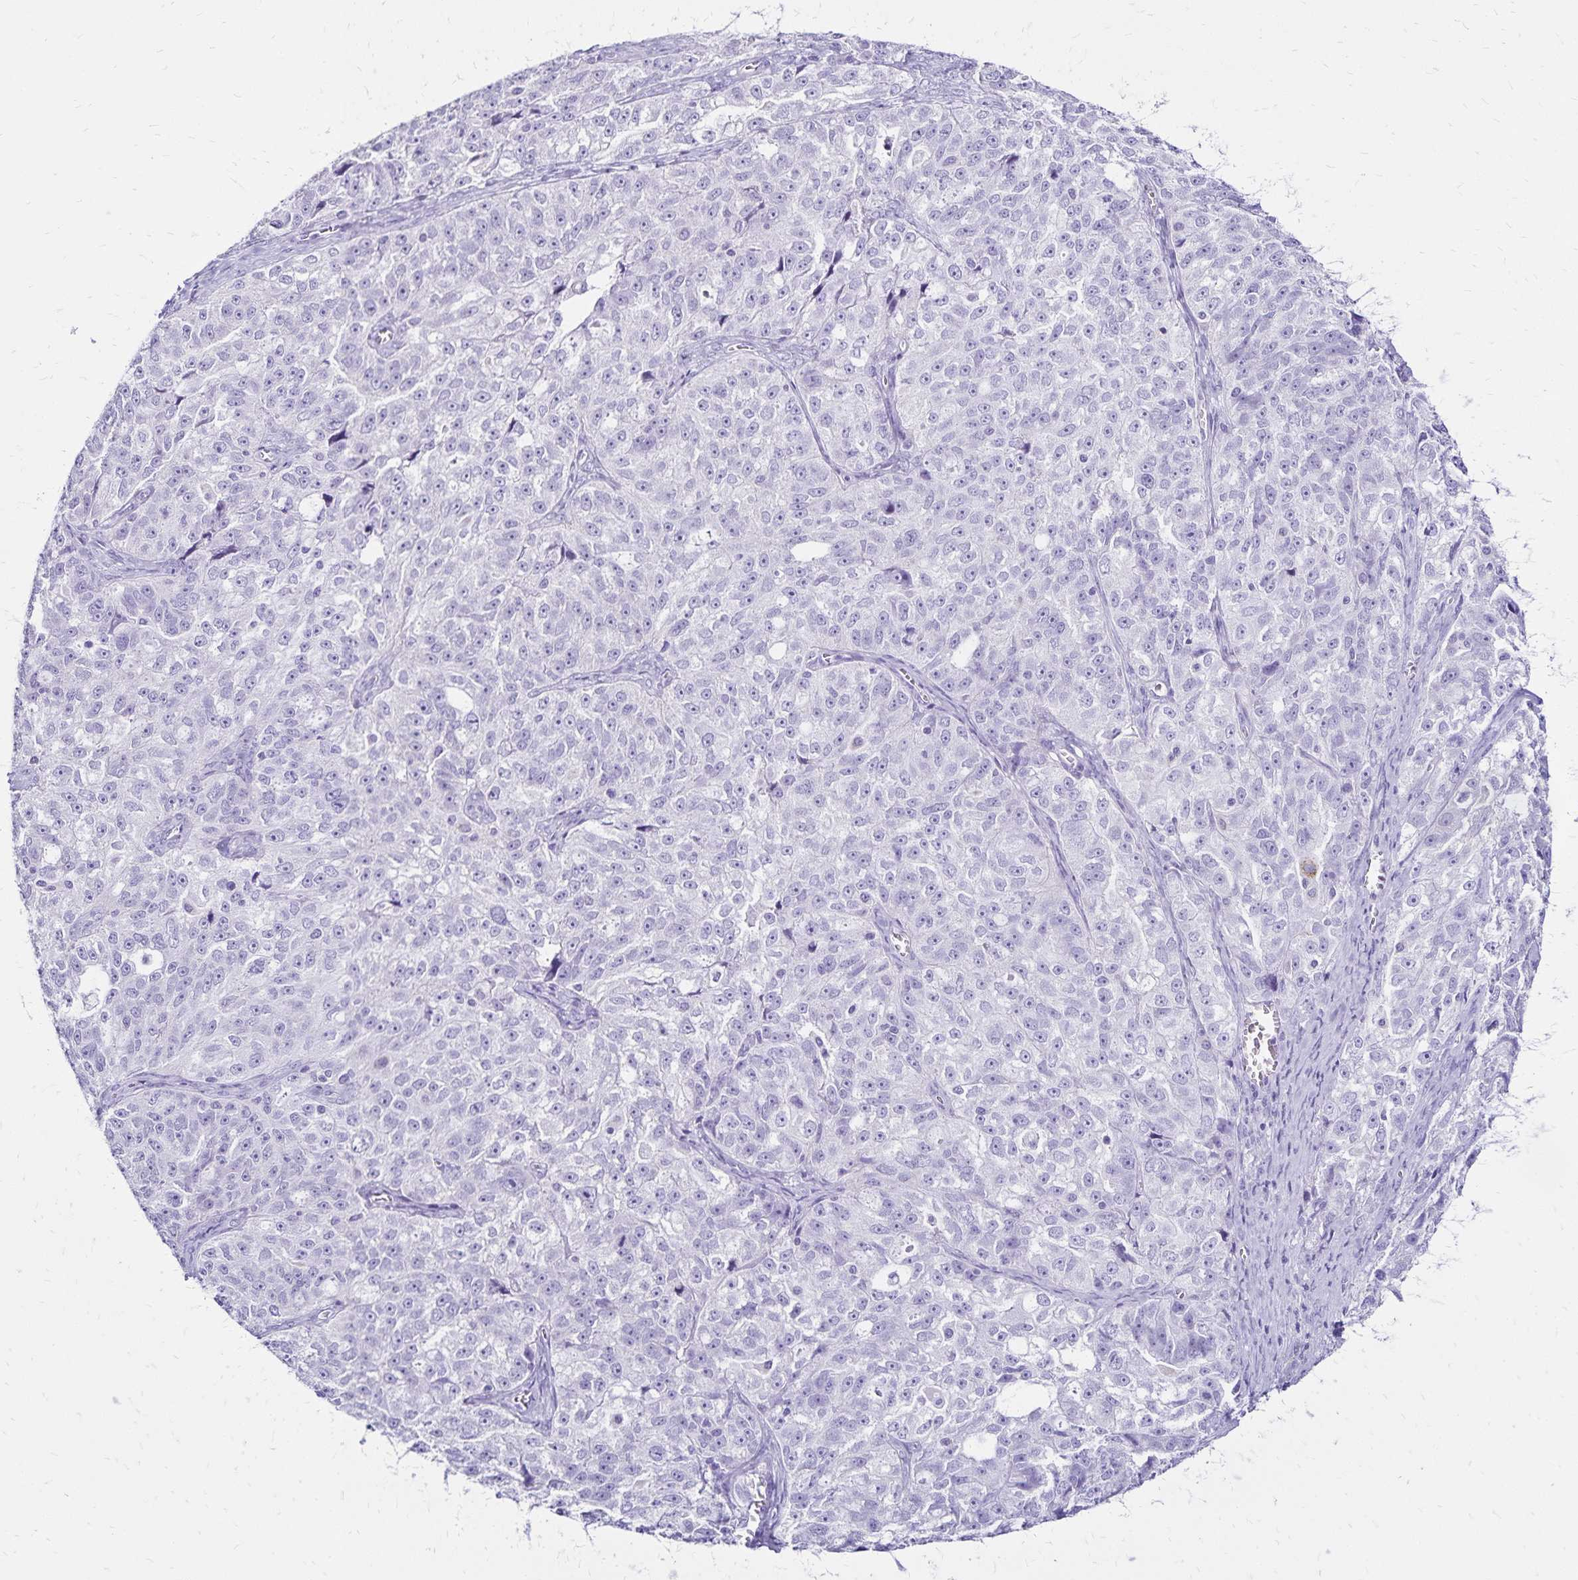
{"staining": {"intensity": "negative", "quantity": "none", "location": "none"}, "tissue": "ovarian cancer", "cell_type": "Tumor cells", "image_type": "cancer", "snomed": [{"axis": "morphology", "description": "Cystadenocarcinoma, serous, NOS"}, {"axis": "topography", "description": "Ovary"}], "caption": "Immunohistochemical staining of ovarian cancer (serous cystadenocarcinoma) displays no significant positivity in tumor cells.", "gene": "LIN28B", "patient": {"sex": "female", "age": 51}}